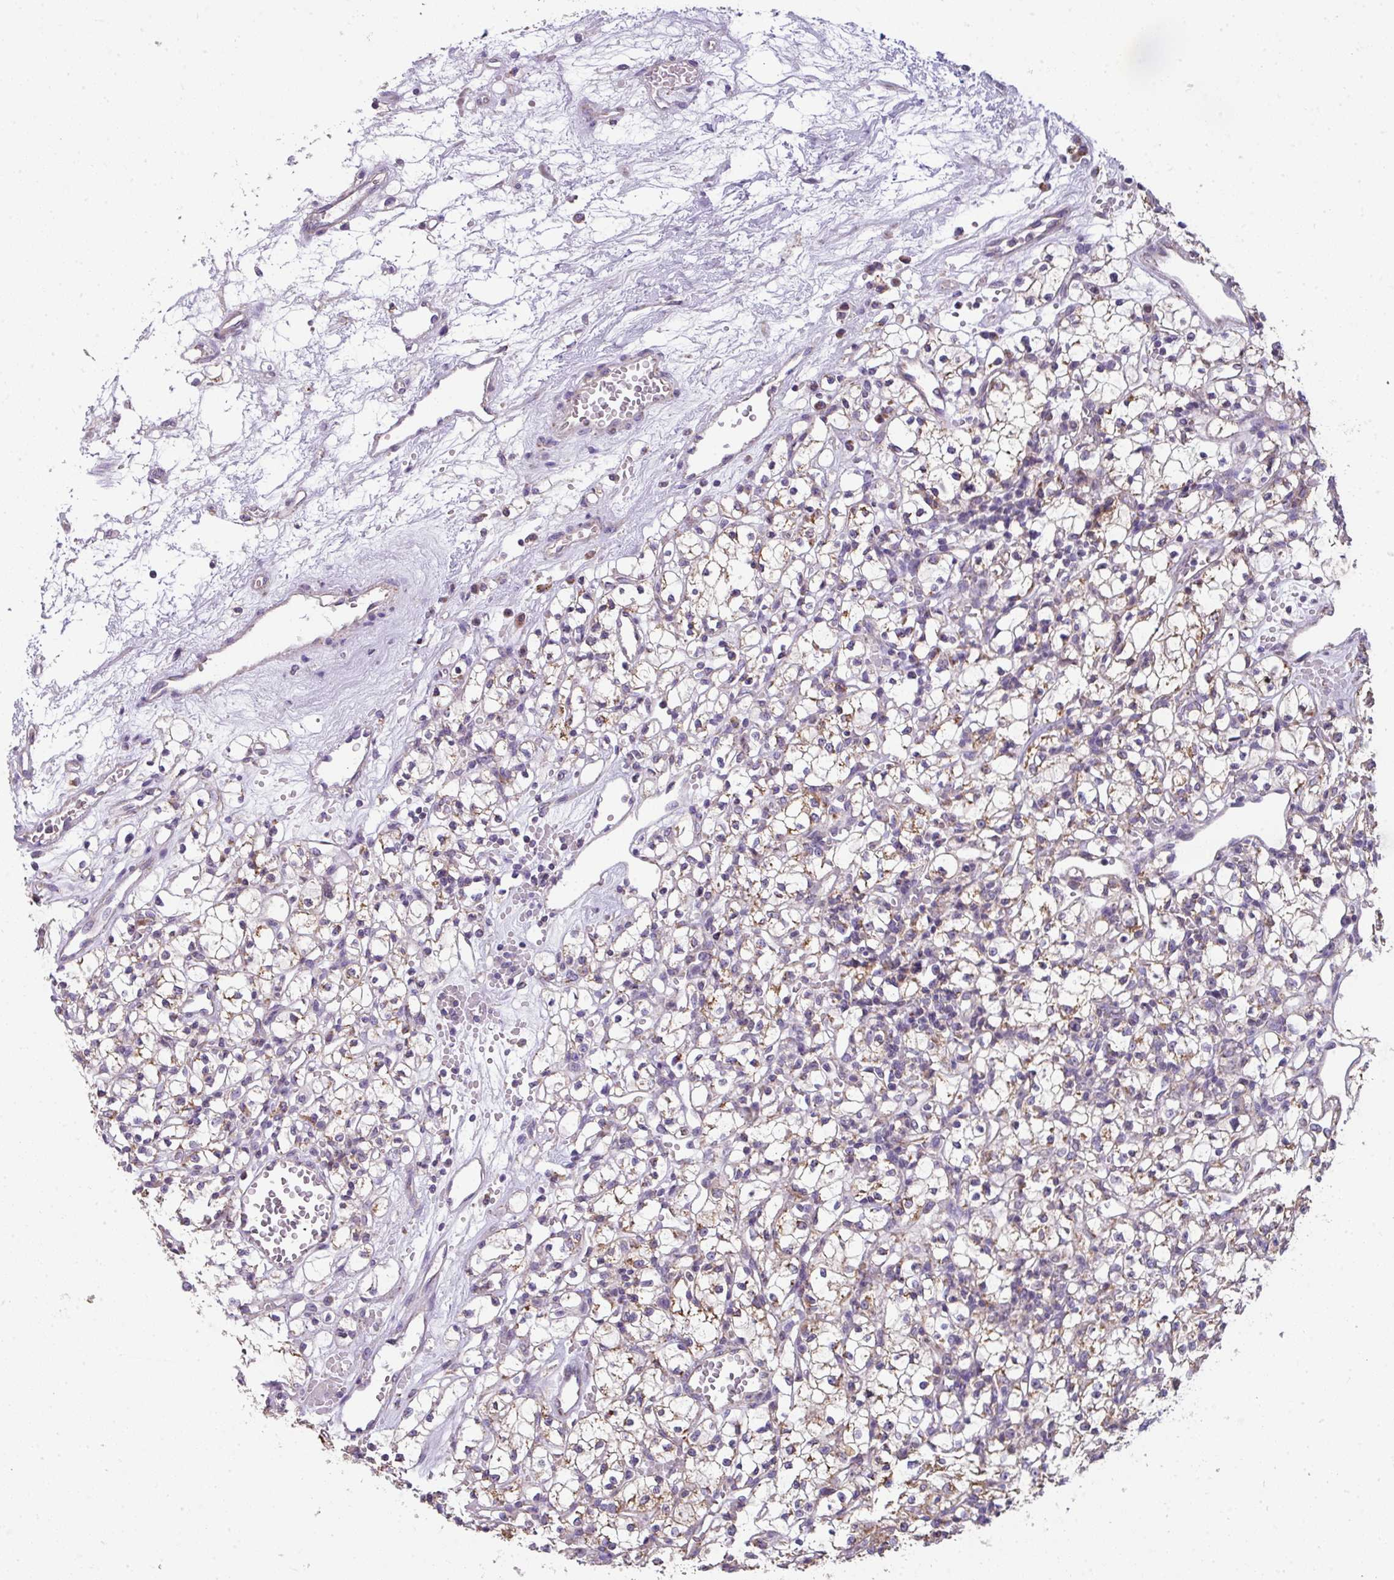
{"staining": {"intensity": "moderate", "quantity": "<25%", "location": "cytoplasmic/membranous"}, "tissue": "renal cancer", "cell_type": "Tumor cells", "image_type": "cancer", "snomed": [{"axis": "morphology", "description": "Adenocarcinoma, NOS"}, {"axis": "topography", "description": "Kidney"}], "caption": "Human renal cancer (adenocarcinoma) stained with a protein marker exhibits moderate staining in tumor cells.", "gene": "PALS2", "patient": {"sex": "female", "age": 59}}